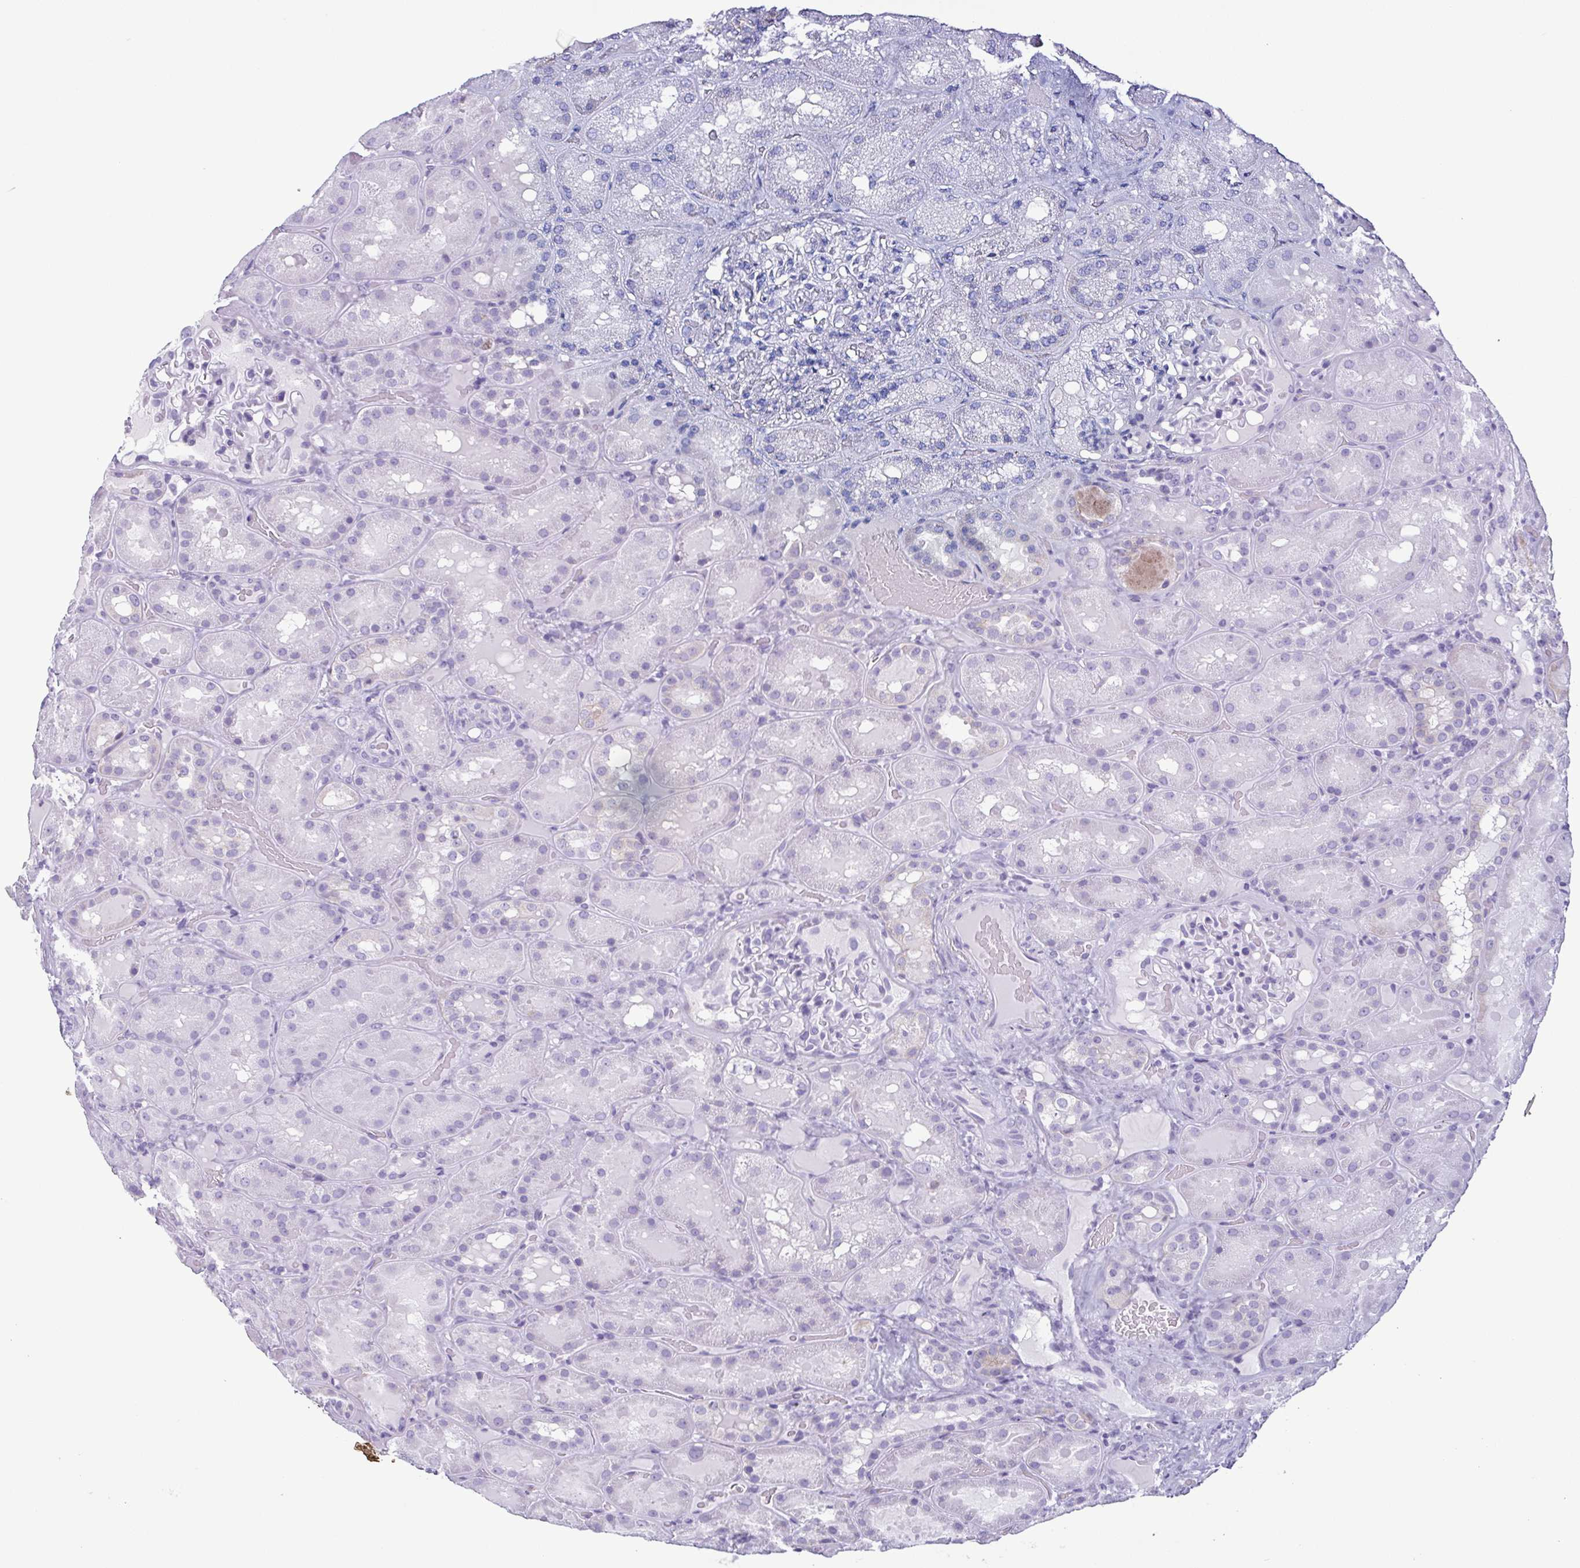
{"staining": {"intensity": "negative", "quantity": "none", "location": "none"}, "tissue": "kidney", "cell_type": "Cells in glomeruli", "image_type": "normal", "snomed": [{"axis": "morphology", "description": "Normal tissue, NOS"}, {"axis": "topography", "description": "Kidney"}], "caption": "DAB (3,3'-diaminobenzidine) immunohistochemical staining of normal kidney exhibits no significant staining in cells in glomeruli. (IHC, brightfield microscopy, high magnification).", "gene": "KRT10", "patient": {"sex": "male", "age": 73}}